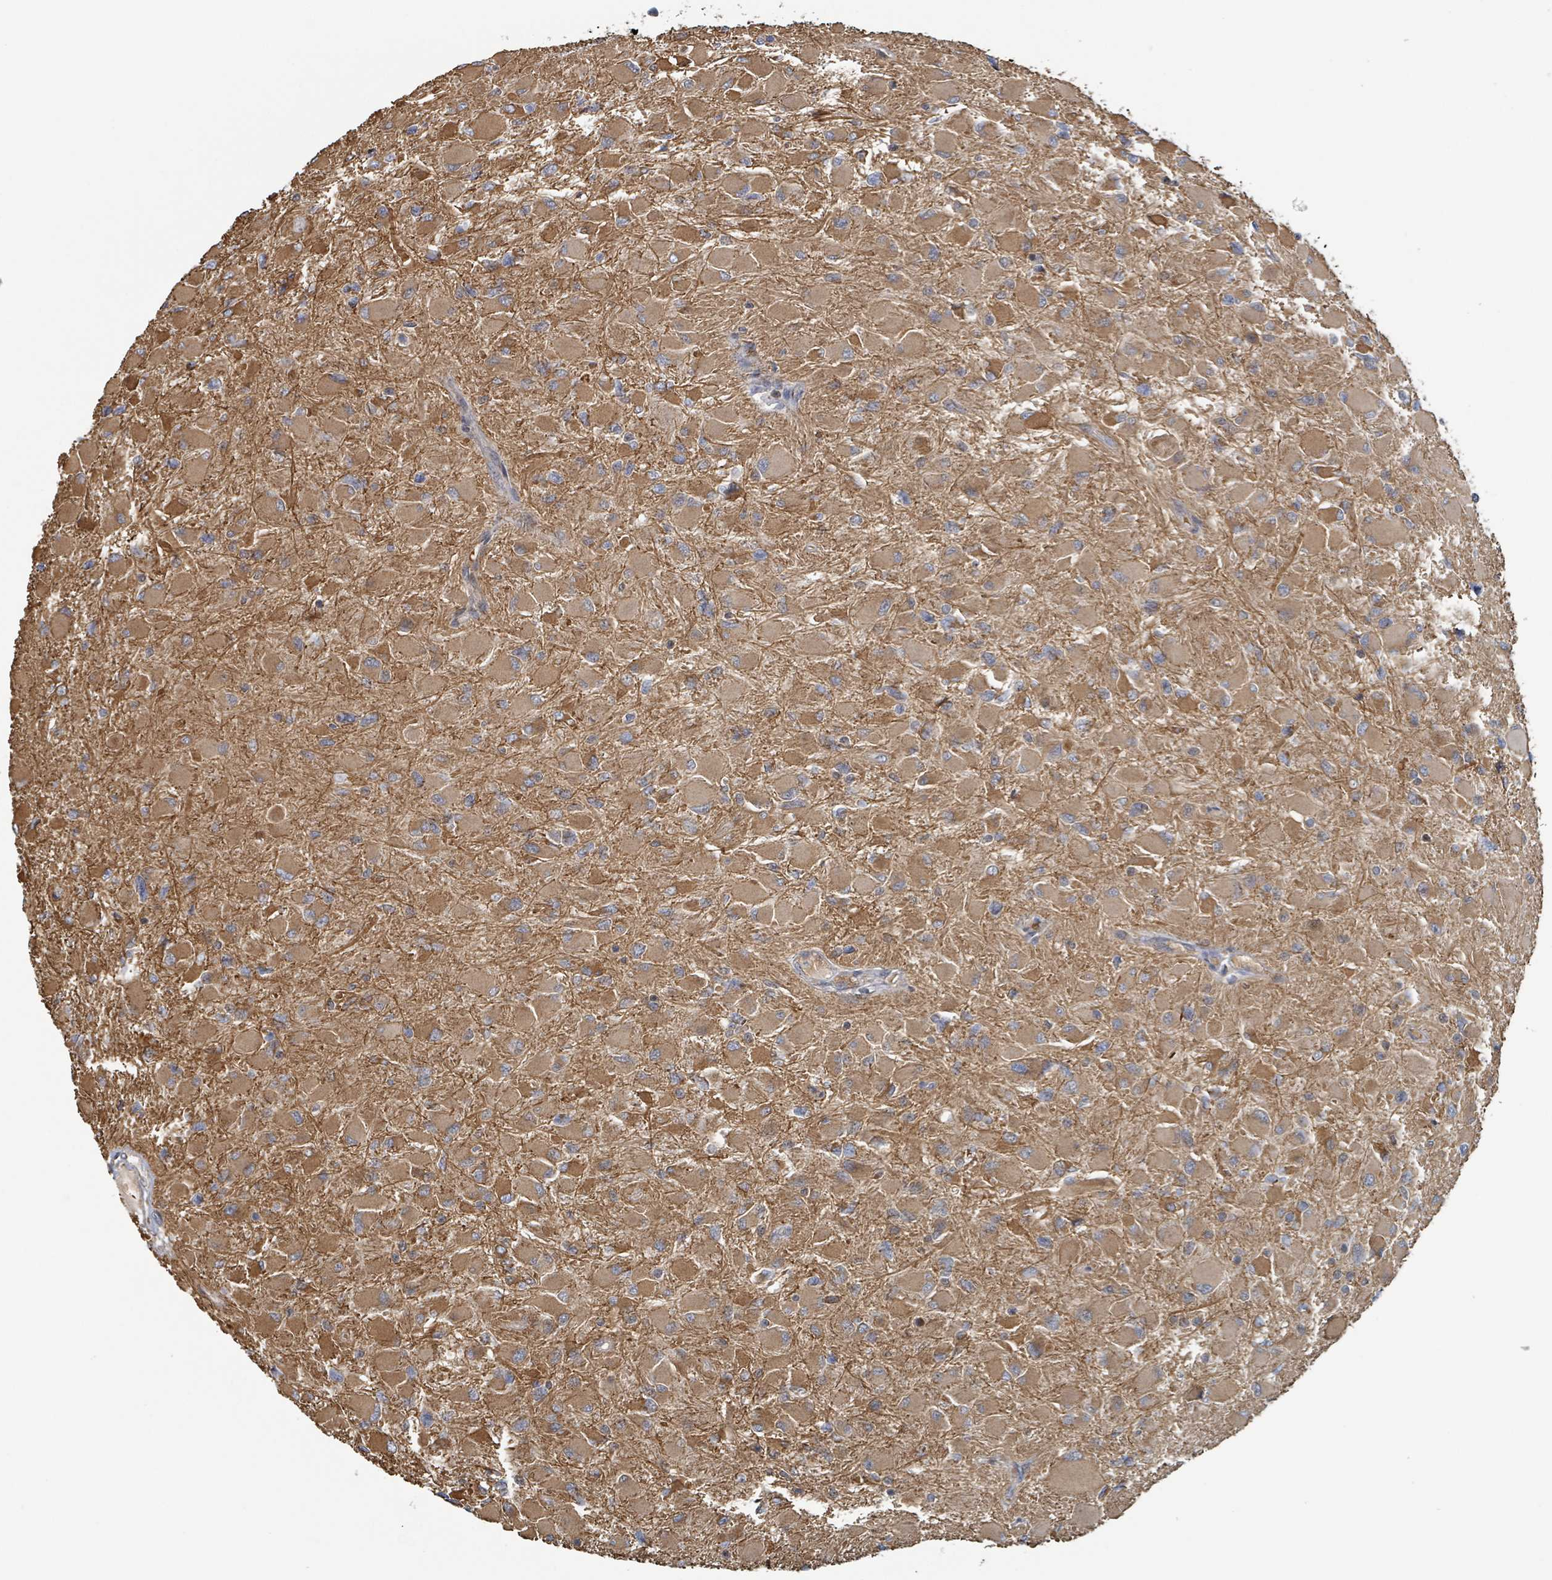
{"staining": {"intensity": "moderate", "quantity": ">75%", "location": "cytoplasmic/membranous"}, "tissue": "glioma", "cell_type": "Tumor cells", "image_type": "cancer", "snomed": [{"axis": "morphology", "description": "Glioma, malignant, High grade"}, {"axis": "topography", "description": "Cerebral cortex"}], "caption": "IHC photomicrograph of neoplastic tissue: human glioma stained using IHC displays medium levels of moderate protein expression localized specifically in the cytoplasmic/membranous of tumor cells, appearing as a cytoplasmic/membranous brown color.", "gene": "HIVEP1", "patient": {"sex": "female", "age": 36}}